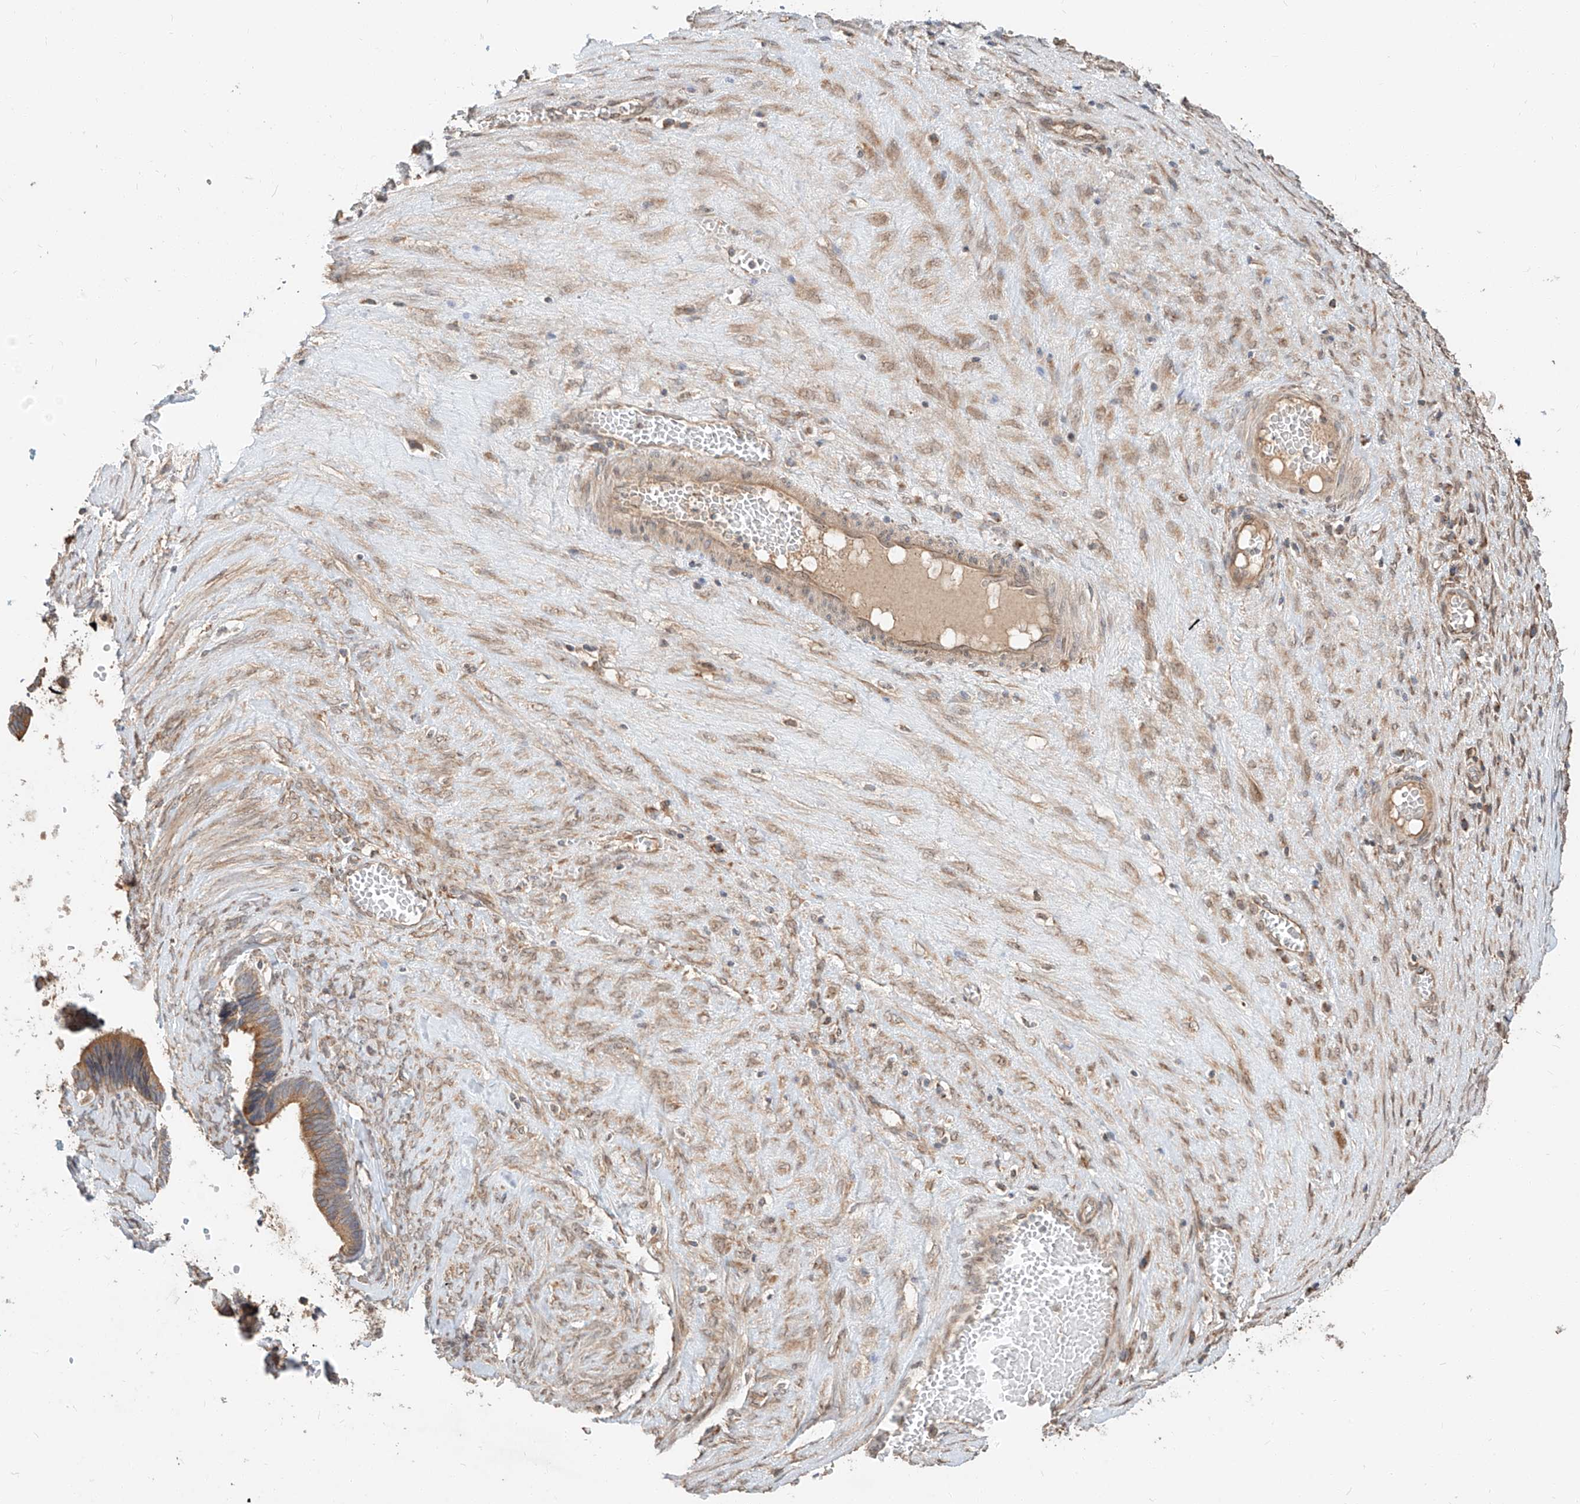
{"staining": {"intensity": "moderate", "quantity": ">75%", "location": "cytoplasmic/membranous"}, "tissue": "ovarian cancer", "cell_type": "Tumor cells", "image_type": "cancer", "snomed": [{"axis": "morphology", "description": "Cystadenocarcinoma, serous, NOS"}, {"axis": "topography", "description": "Ovary"}], "caption": "Immunohistochemistry of human ovarian cancer (serous cystadenocarcinoma) reveals medium levels of moderate cytoplasmic/membranous staining in approximately >75% of tumor cells.", "gene": "STX19", "patient": {"sex": "female", "age": 56}}